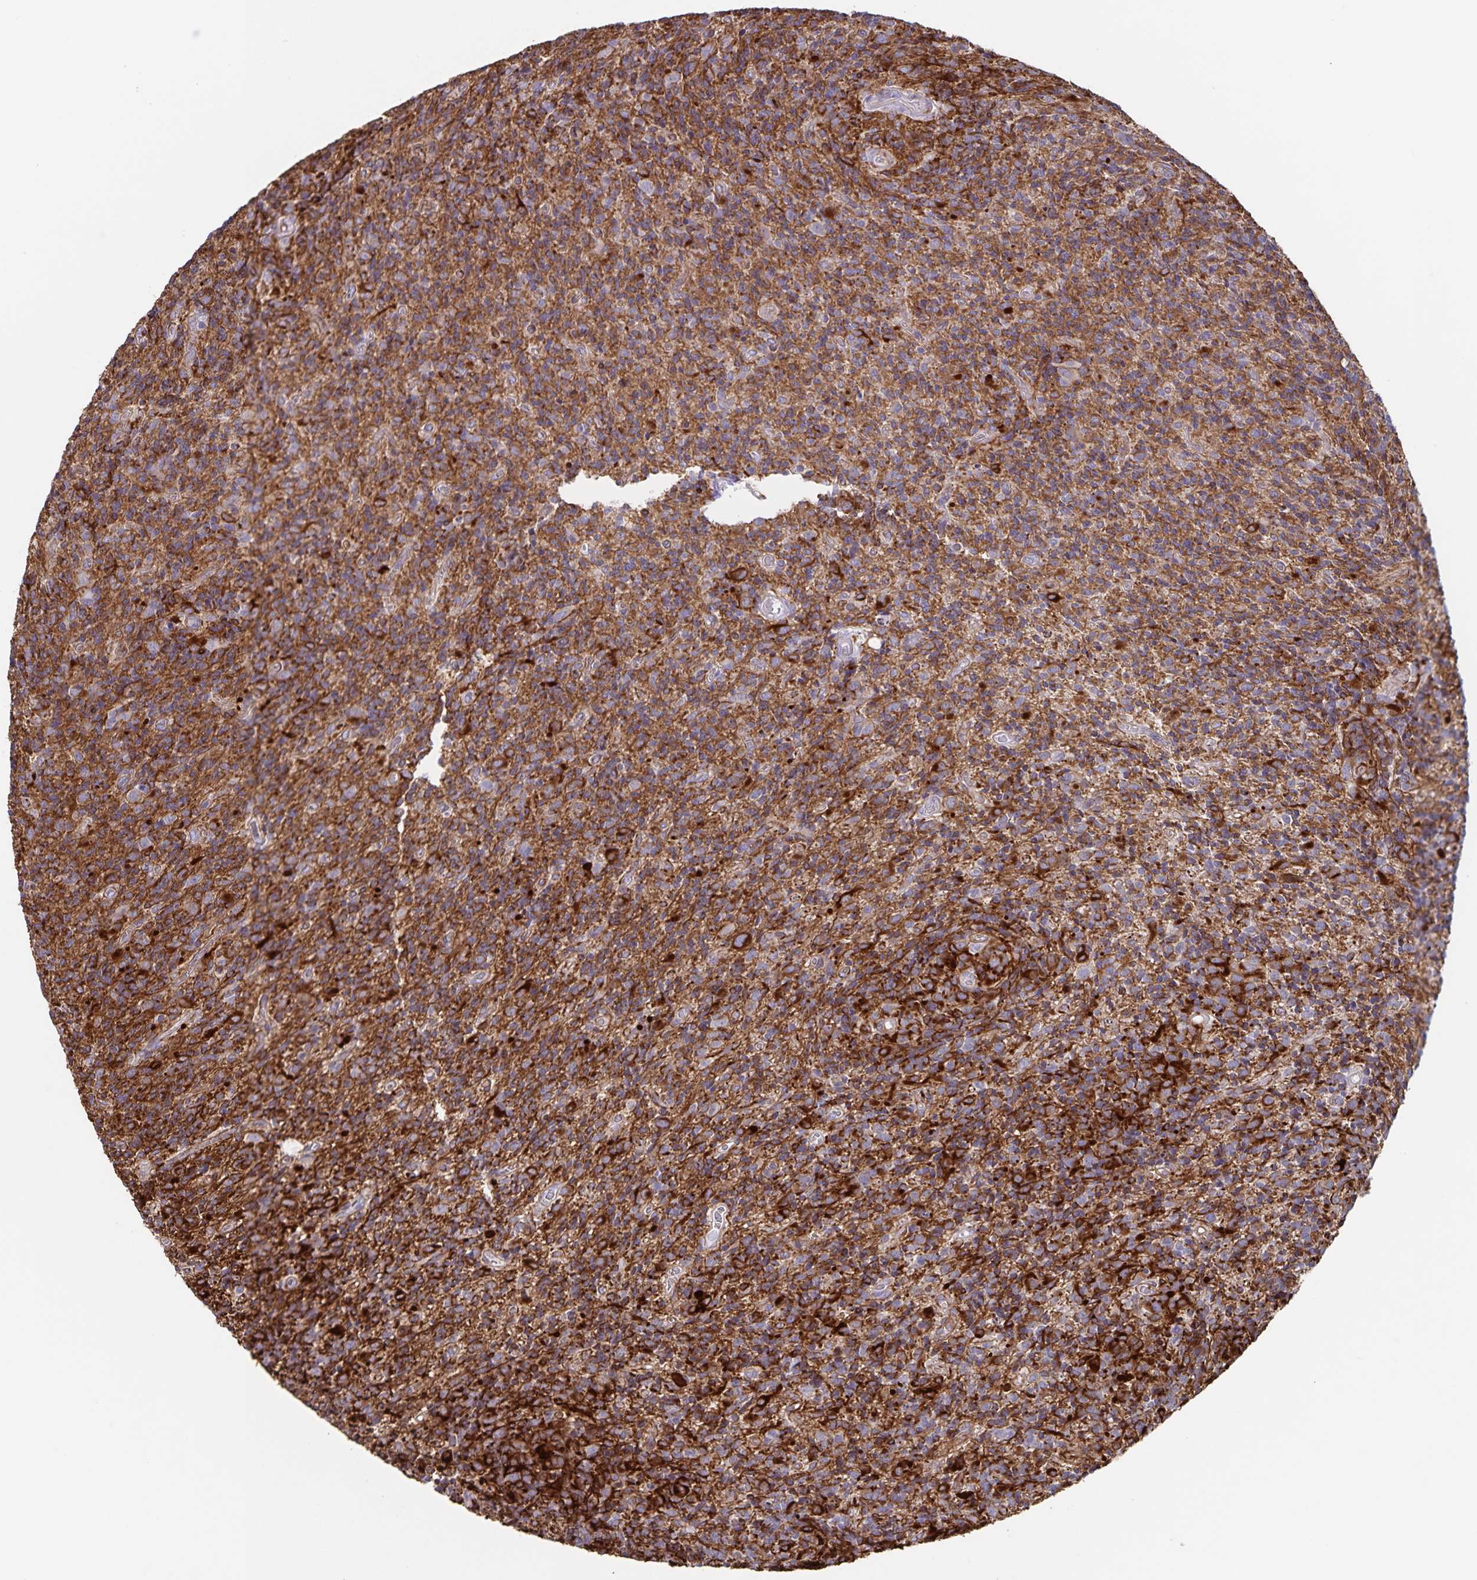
{"staining": {"intensity": "strong", "quantity": ">75%", "location": "cytoplasmic/membranous"}, "tissue": "glioma", "cell_type": "Tumor cells", "image_type": "cancer", "snomed": [{"axis": "morphology", "description": "Glioma, malignant, High grade"}, {"axis": "topography", "description": "Brain"}], "caption": "Immunohistochemical staining of glioma reveals high levels of strong cytoplasmic/membranous protein staining in about >75% of tumor cells. (Stains: DAB in brown, nuclei in blue, Microscopy: brightfield microscopy at high magnification).", "gene": "SYNM", "patient": {"sex": "male", "age": 76}}